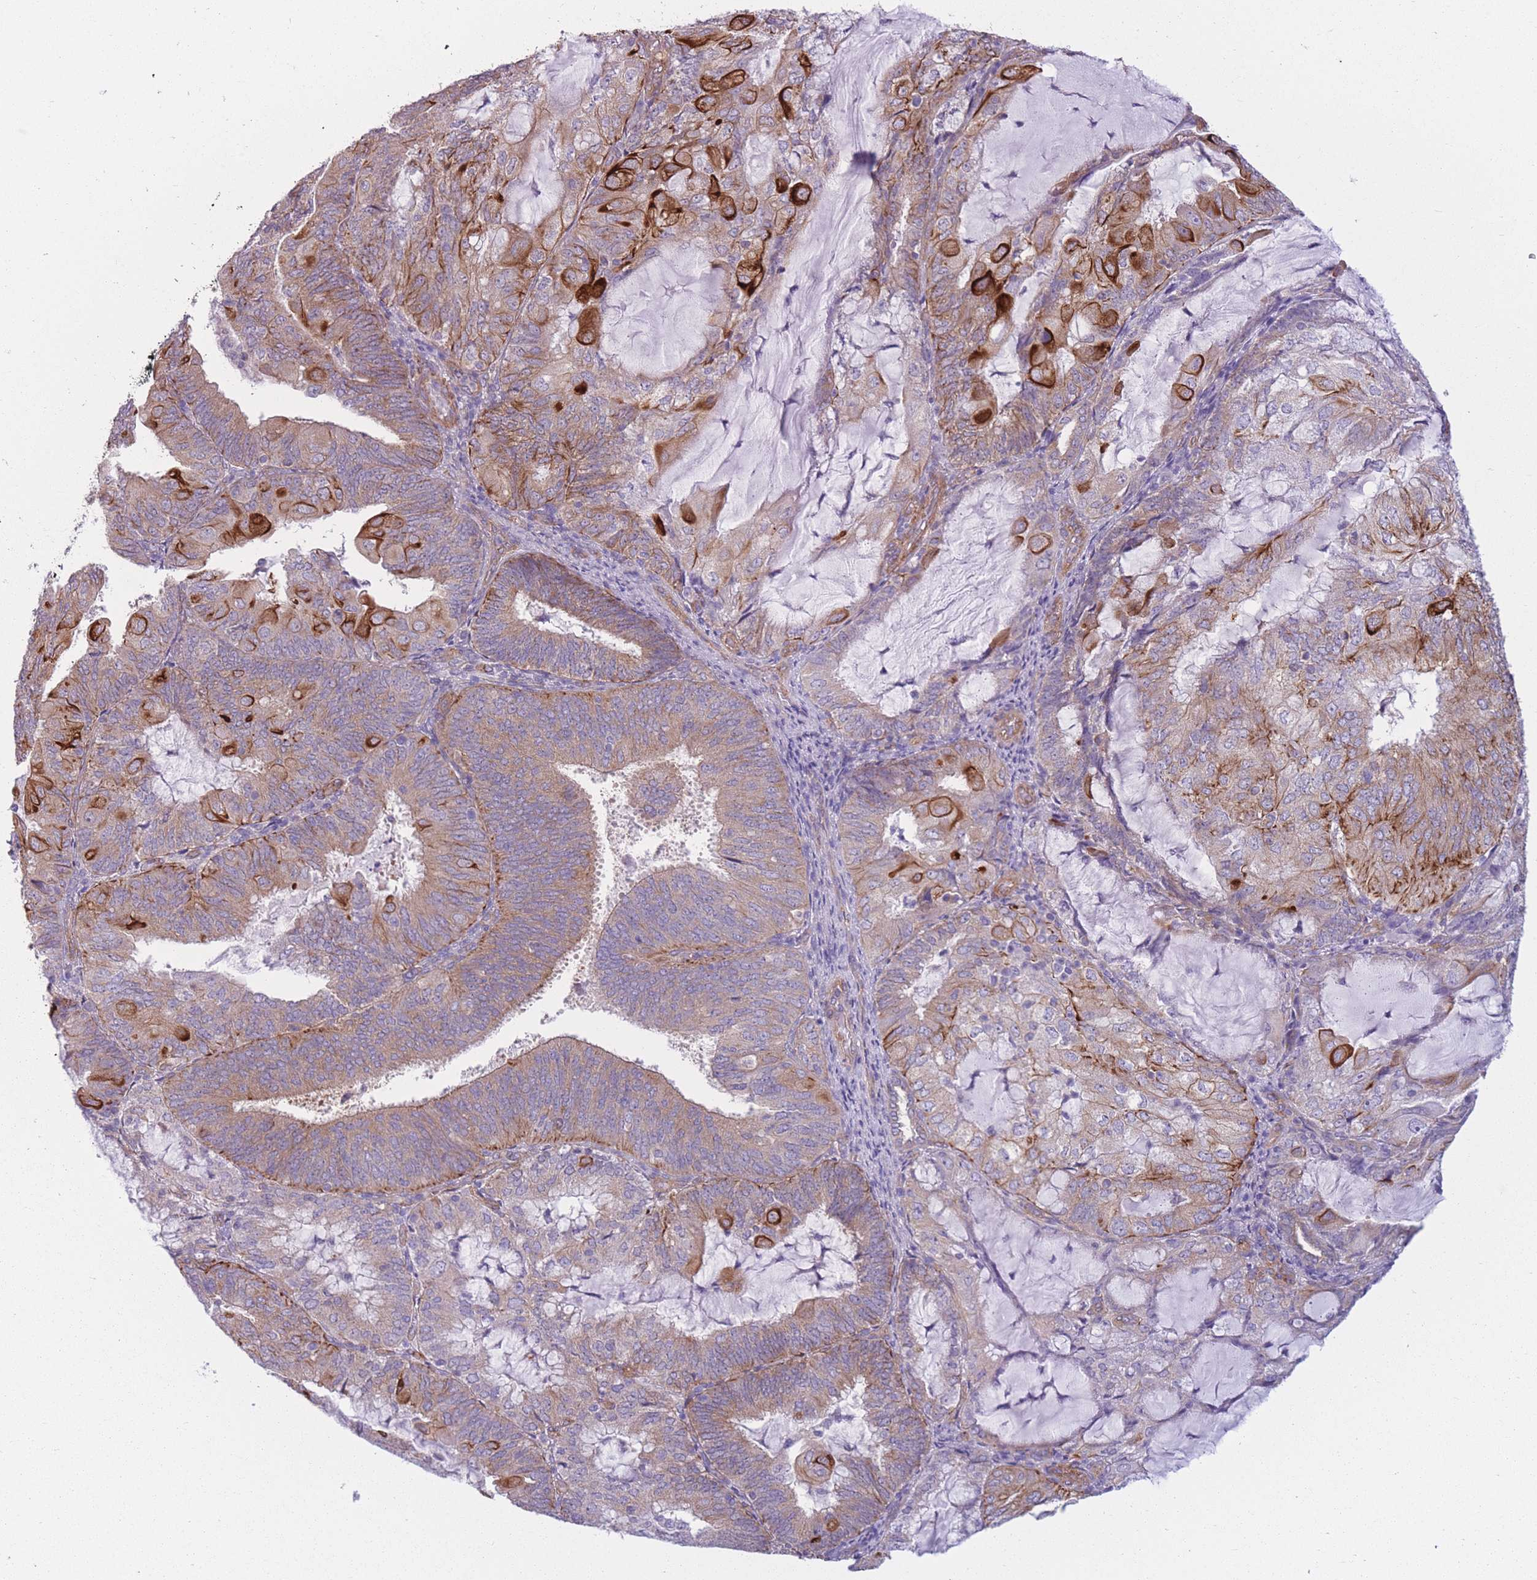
{"staining": {"intensity": "strong", "quantity": "25%-75%", "location": "cytoplasmic/membranous"}, "tissue": "endometrial cancer", "cell_type": "Tumor cells", "image_type": "cancer", "snomed": [{"axis": "morphology", "description": "Adenocarcinoma, NOS"}, {"axis": "topography", "description": "Endometrium"}], "caption": "Protein analysis of endometrial adenocarcinoma tissue reveals strong cytoplasmic/membranous positivity in about 25%-75% of tumor cells.", "gene": "SERPINB3", "patient": {"sex": "female", "age": 81}}